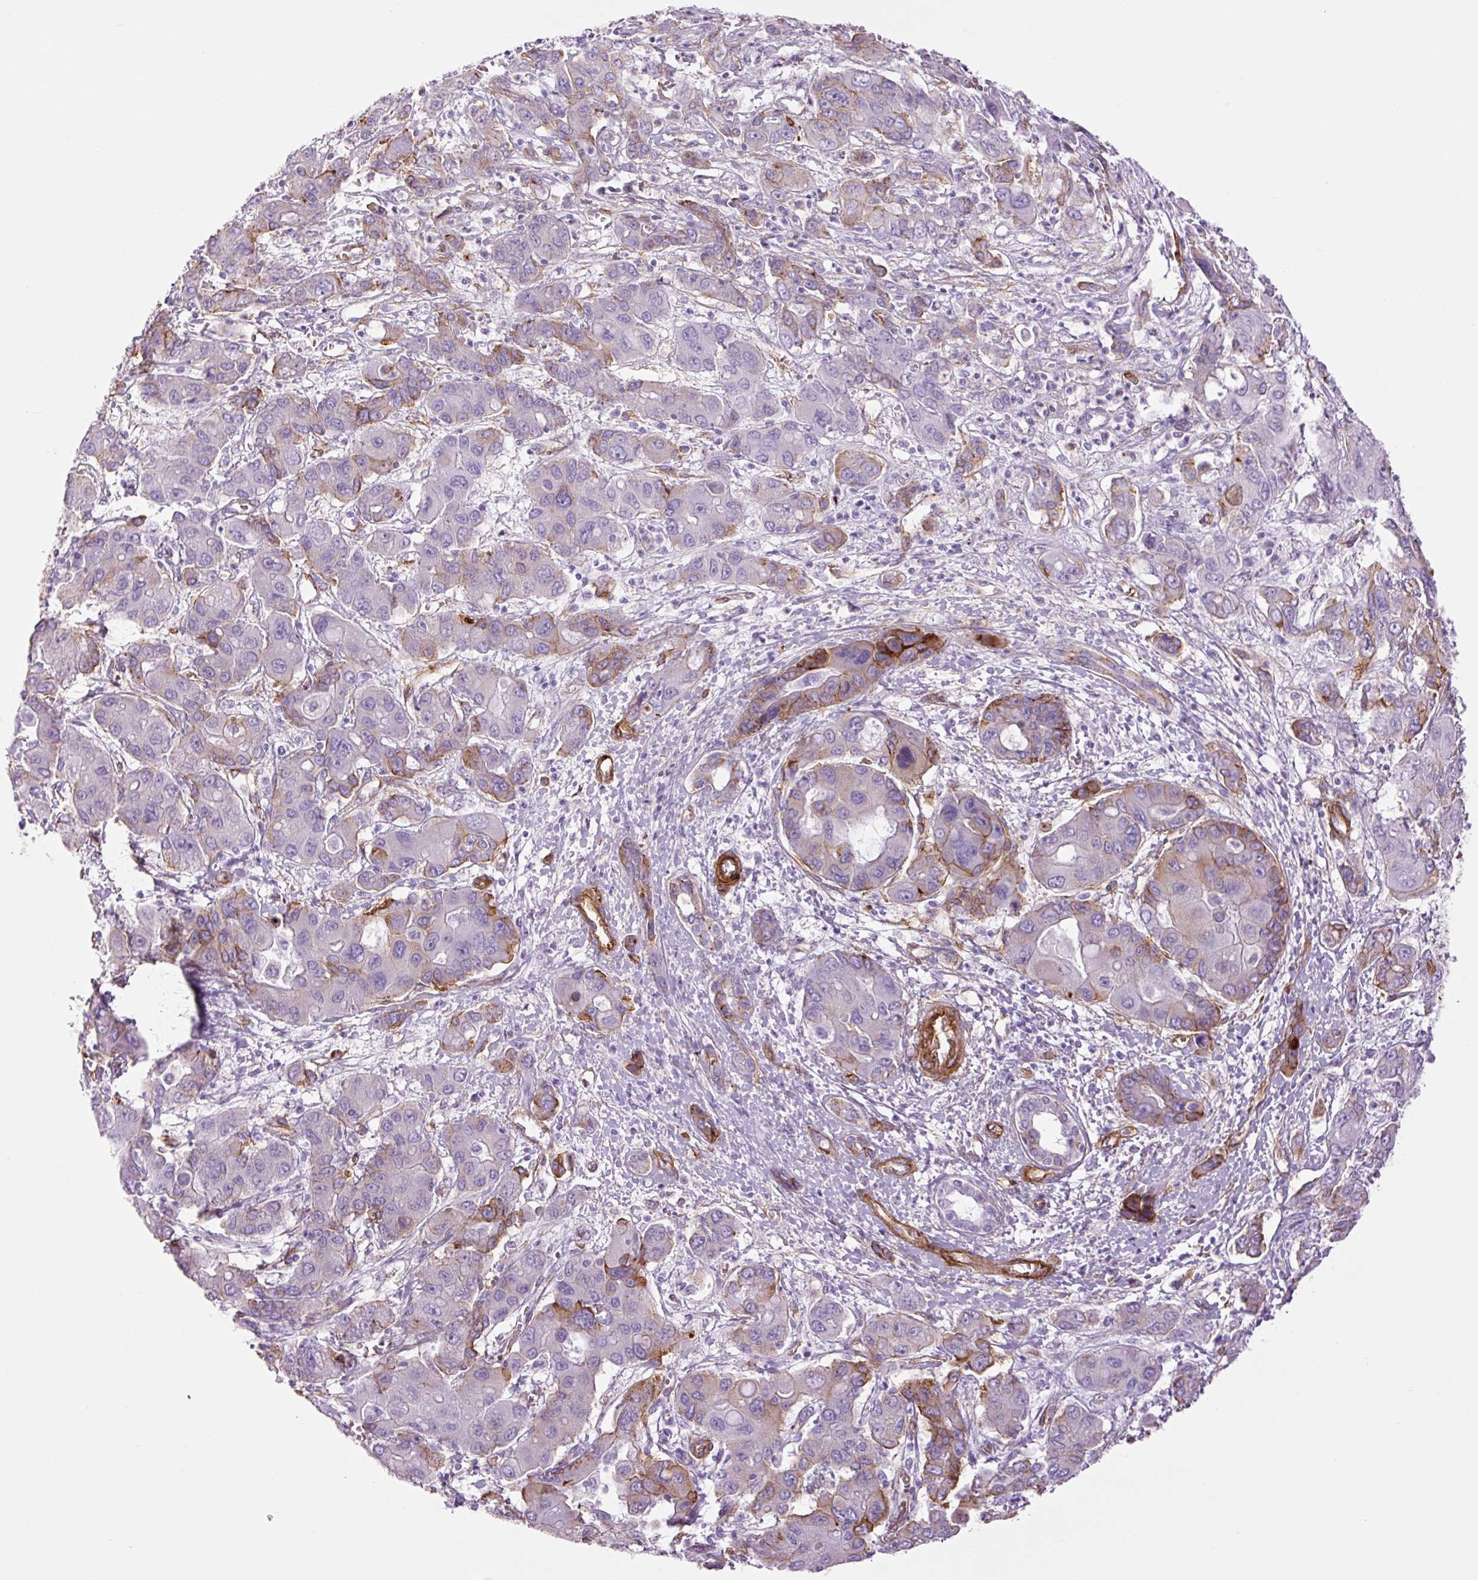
{"staining": {"intensity": "moderate", "quantity": "<25%", "location": "cytoplasmic/membranous"}, "tissue": "liver cancer", "cell_type": "Tumor cells", "image_type": "cancer", "snomed": [{"axis": "morphology", "description": "Cholangiocarcinoma"}, {"axis": "topography", "description": "Liver"}], "caption": "Immunohistochemical staining of human liver cancer (cholangiocarcinoma) reveals low levels of moderate cytoplasmic/membranous protein staining in about <25% of tumor cells.", "gene": "CAV1", "patient": {"sex": "male", "age": 67}}